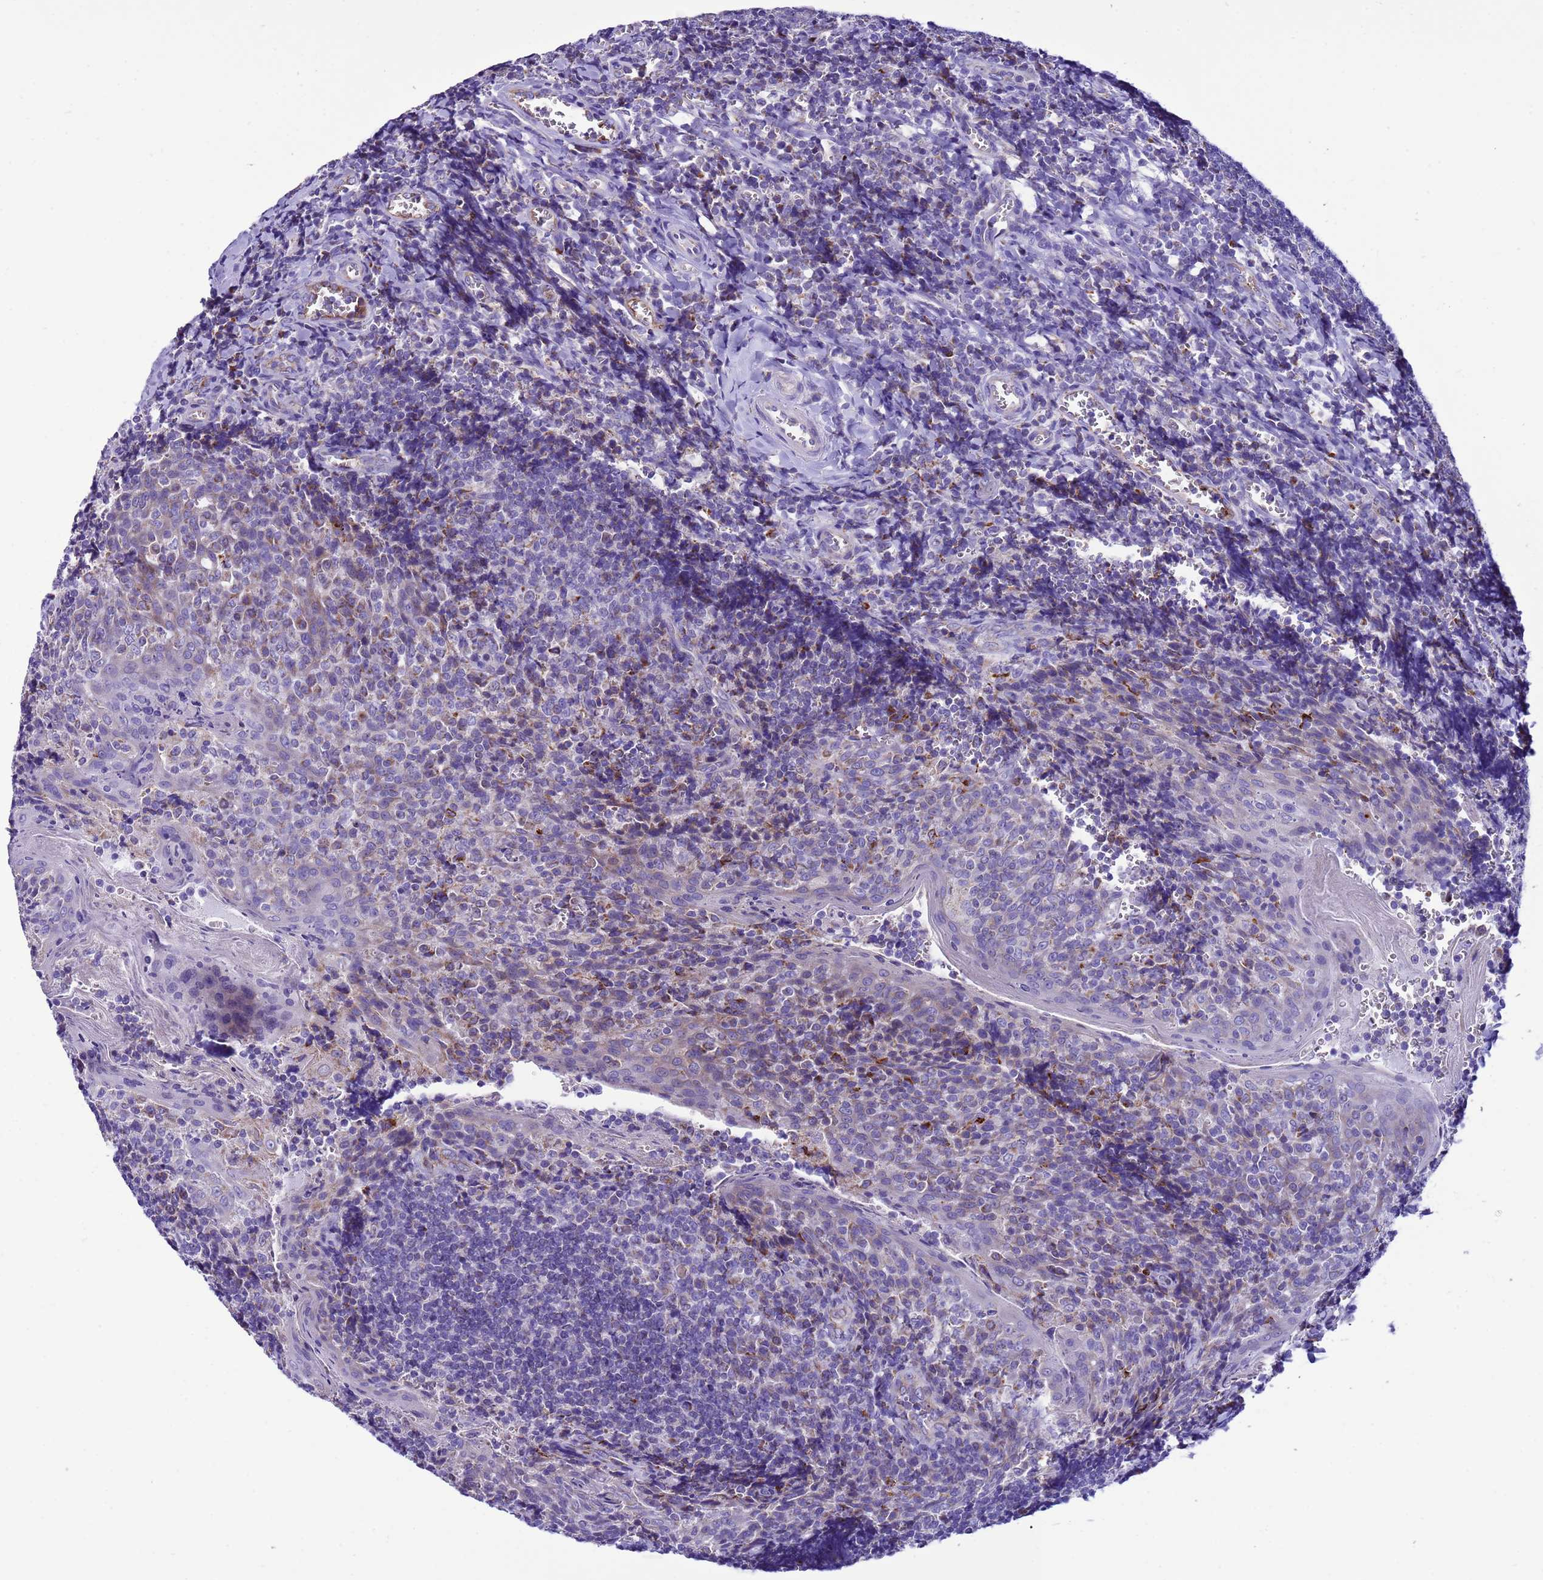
{"staining": {"intensity": "weak", "quantity": "<25%", "location": "cytoplasmic/membranous"}, "tissue": "tonsil", "cell_type": "Germinal center cells", "image_type": "normal", "snomed": [{"axis": "morphology", "description": "Normal tissue, NOS"}, {"axis": "topography", "description": "Tonsil"}], "caption": "IHC photomicrograph of unremarkable human tonsil stained for a protein (brown), which shows no expression in germinal center cells.", "gene": "CCDC191", "patient": {"sex": "male", "age": 27}}